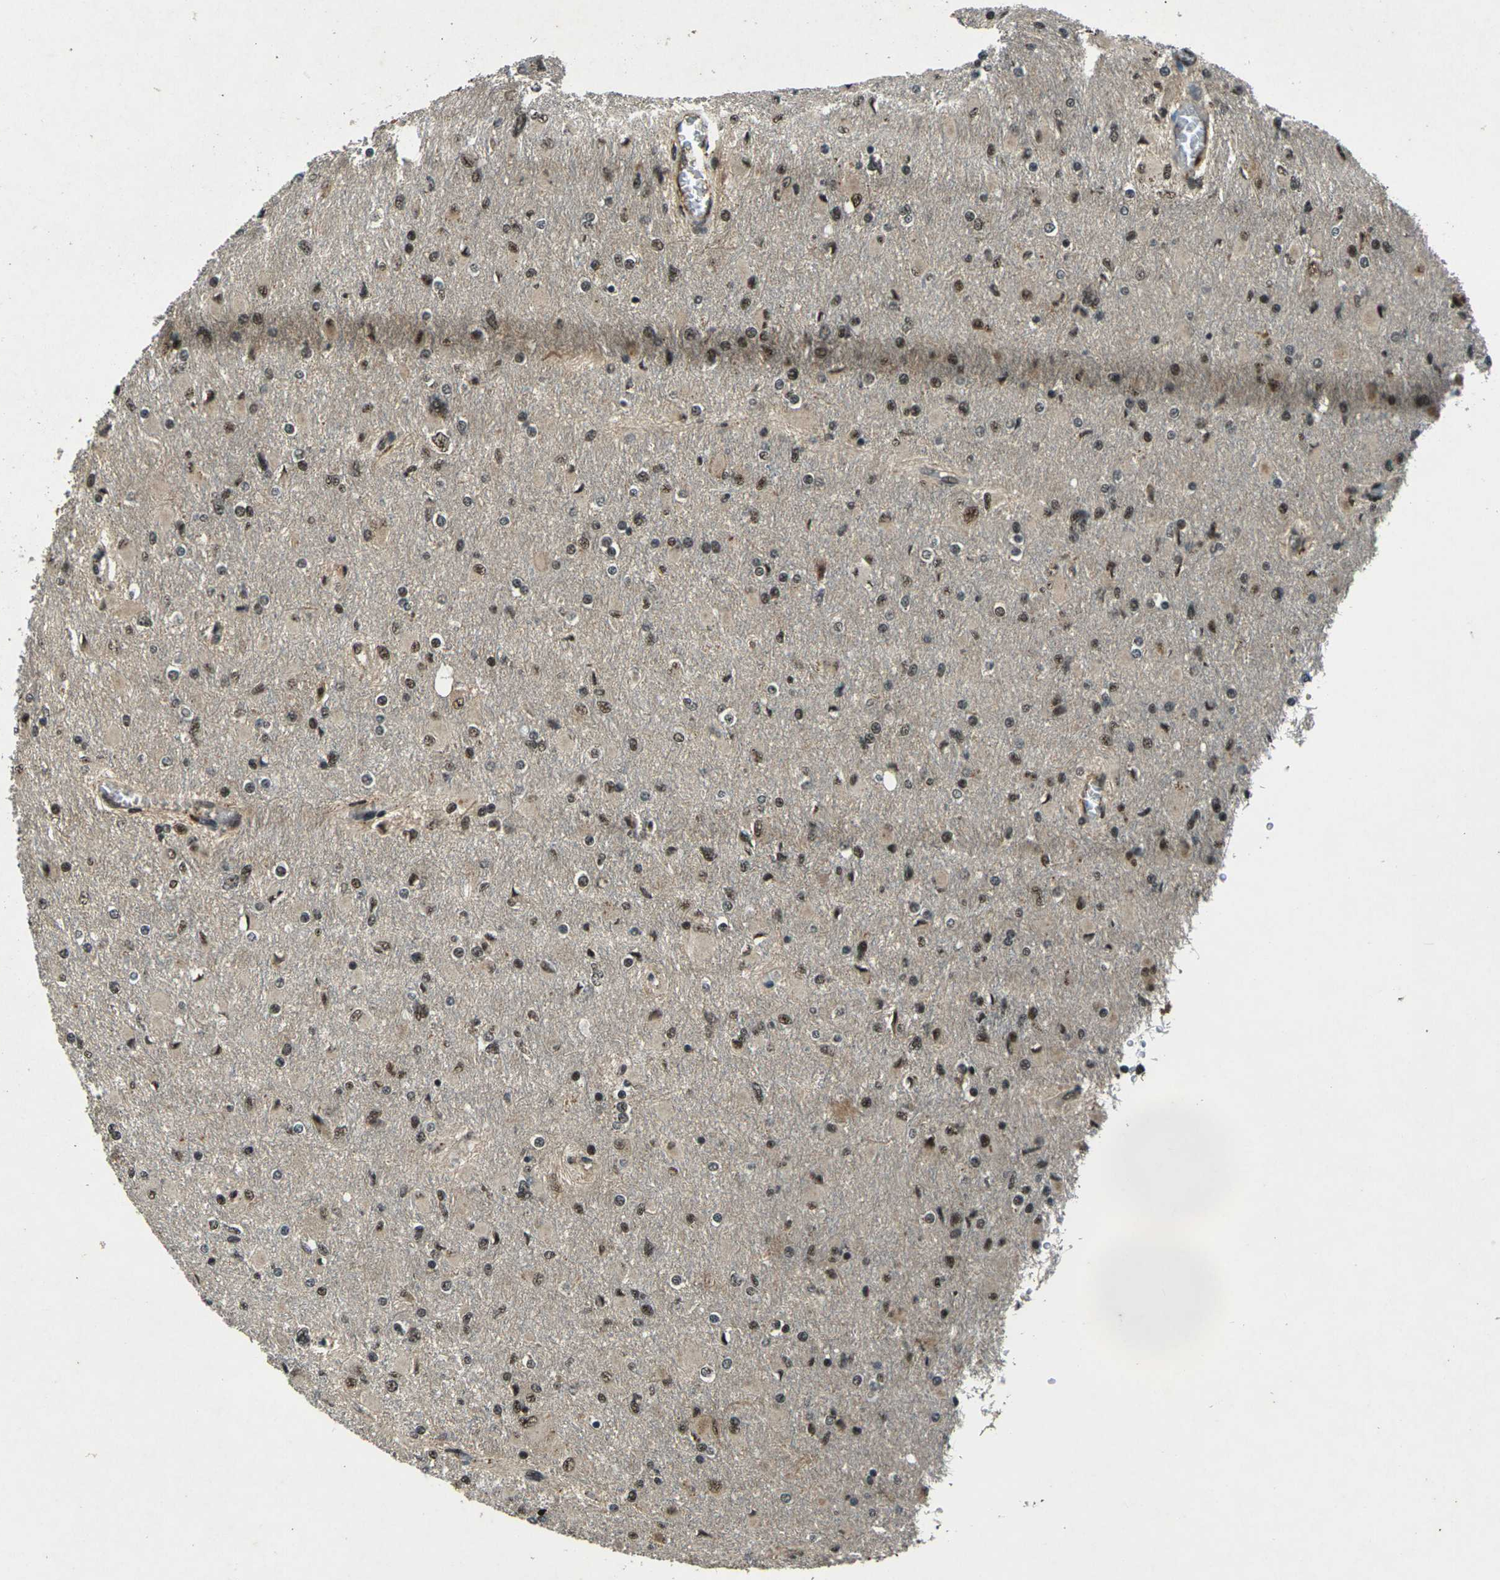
{"staining": {"intensity": "moderate", "quantity": ">75%", "location": "nuclear"}, "tissue": "glioma", "cell_type": "Tumor cells", "image_type": "cancer", "snomed": [{"axis": "morphology", "description": "Glioma, malignant, High grade"}, {"axis": "topography", "description": "Cerebral cortex"}], "caption": "Brown immunohistochemical staining in human glioma displays moderate nuclear staining in approximately >75% of tumor cells.", "gene": "NR4A2", "patient": {"sex": "female", "age": 36}}